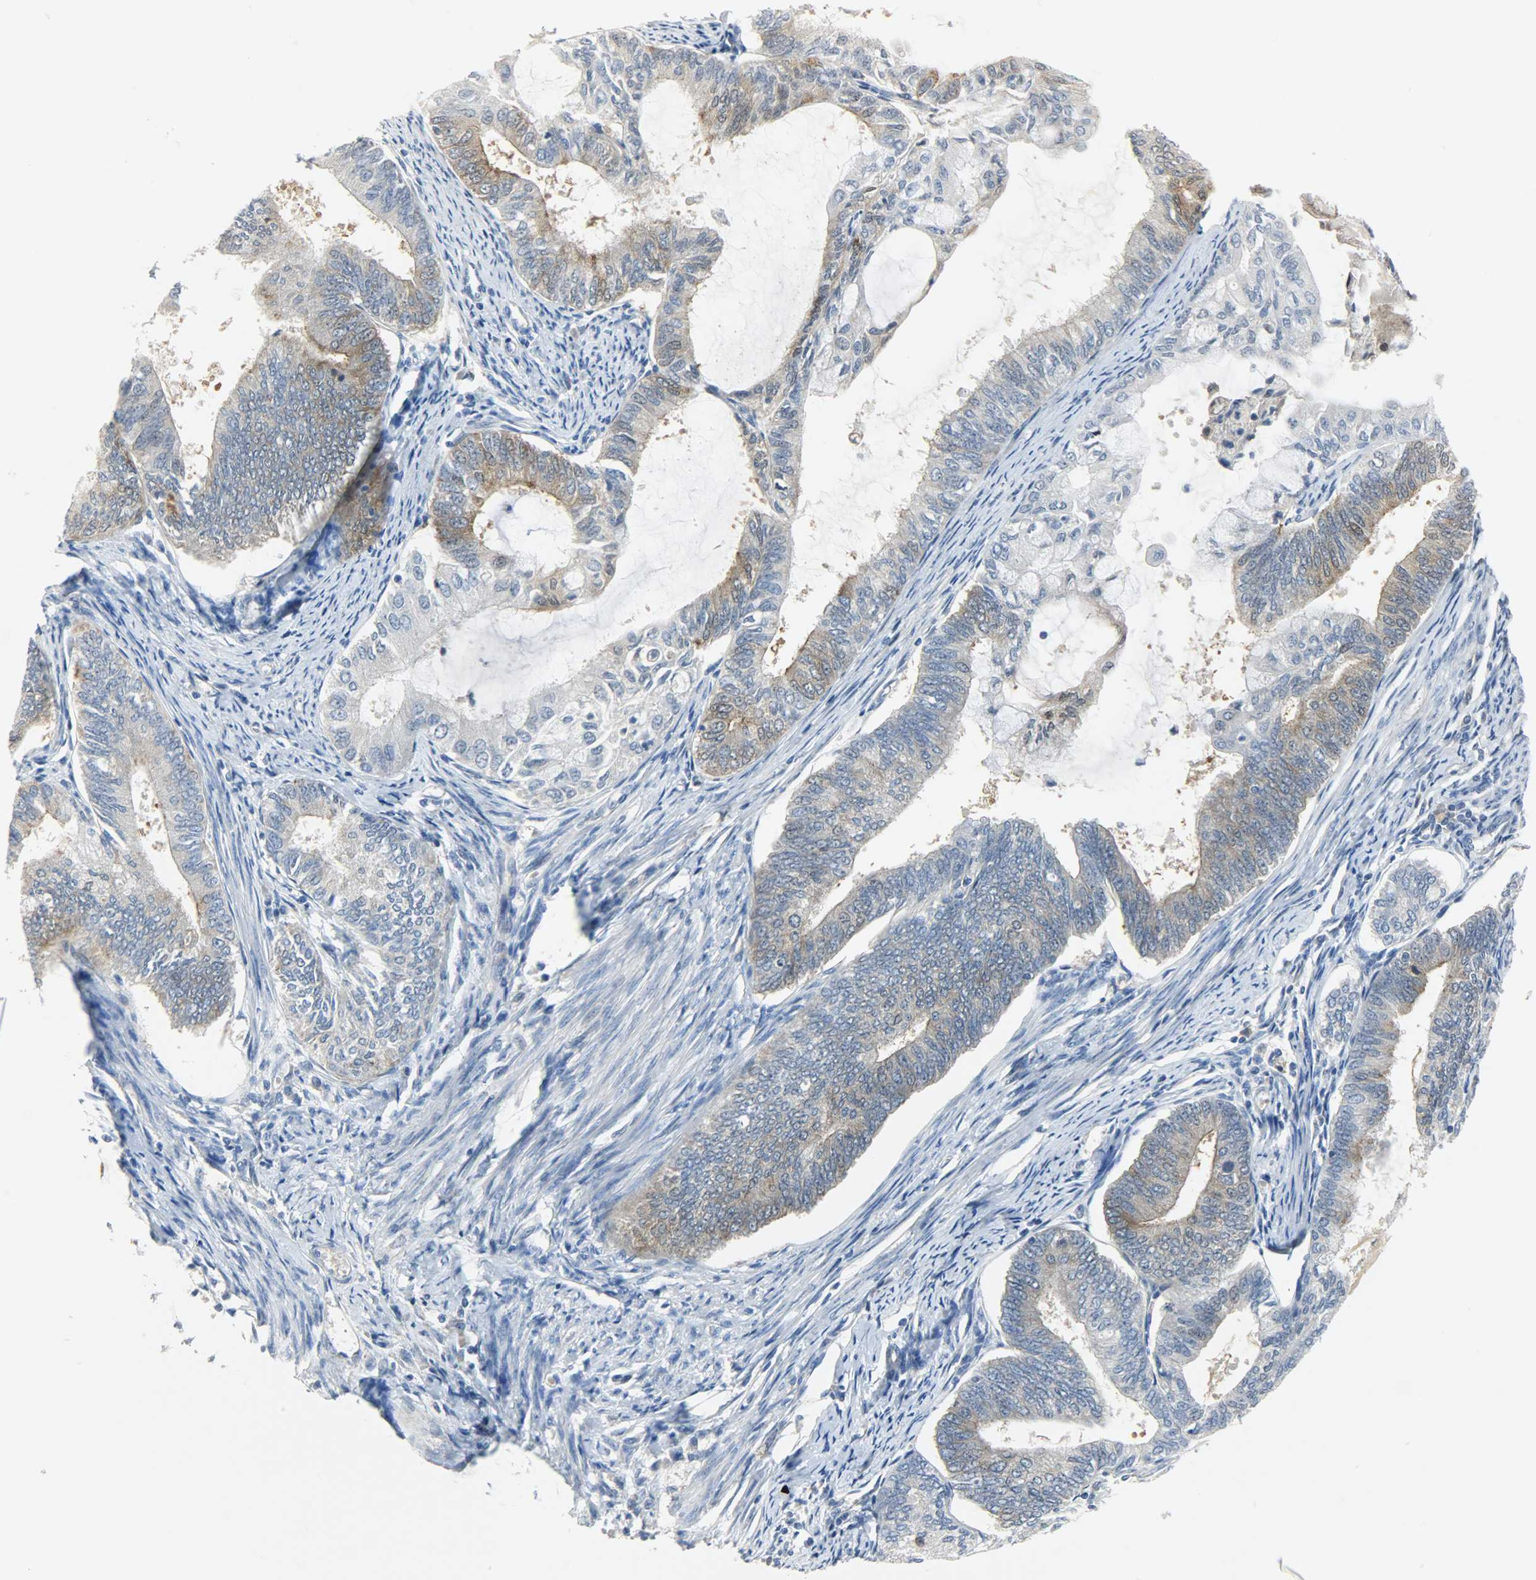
{"staining": {"intensity": "strong", "quantity": "<25%", "location": "cytoplasmic/membranous"}, "tissue": "endometrial cancer", "cell_type": "Tumor cells", "image_type": "cancer", "snomed": [{"axis": "morphology", "description": "Adenocarcinoma, NOS"}, {"axis": "topography", "description": "Endometrium"}], "caption": "Protein expression analysis of endometrial cancer (adenocarcinoma) shows strong cytoplasmic/membranous positivity in about <25% of tumor cells.", "gene": "EIF4EBP1", "patient": {"sex": "female", "age": 86}}